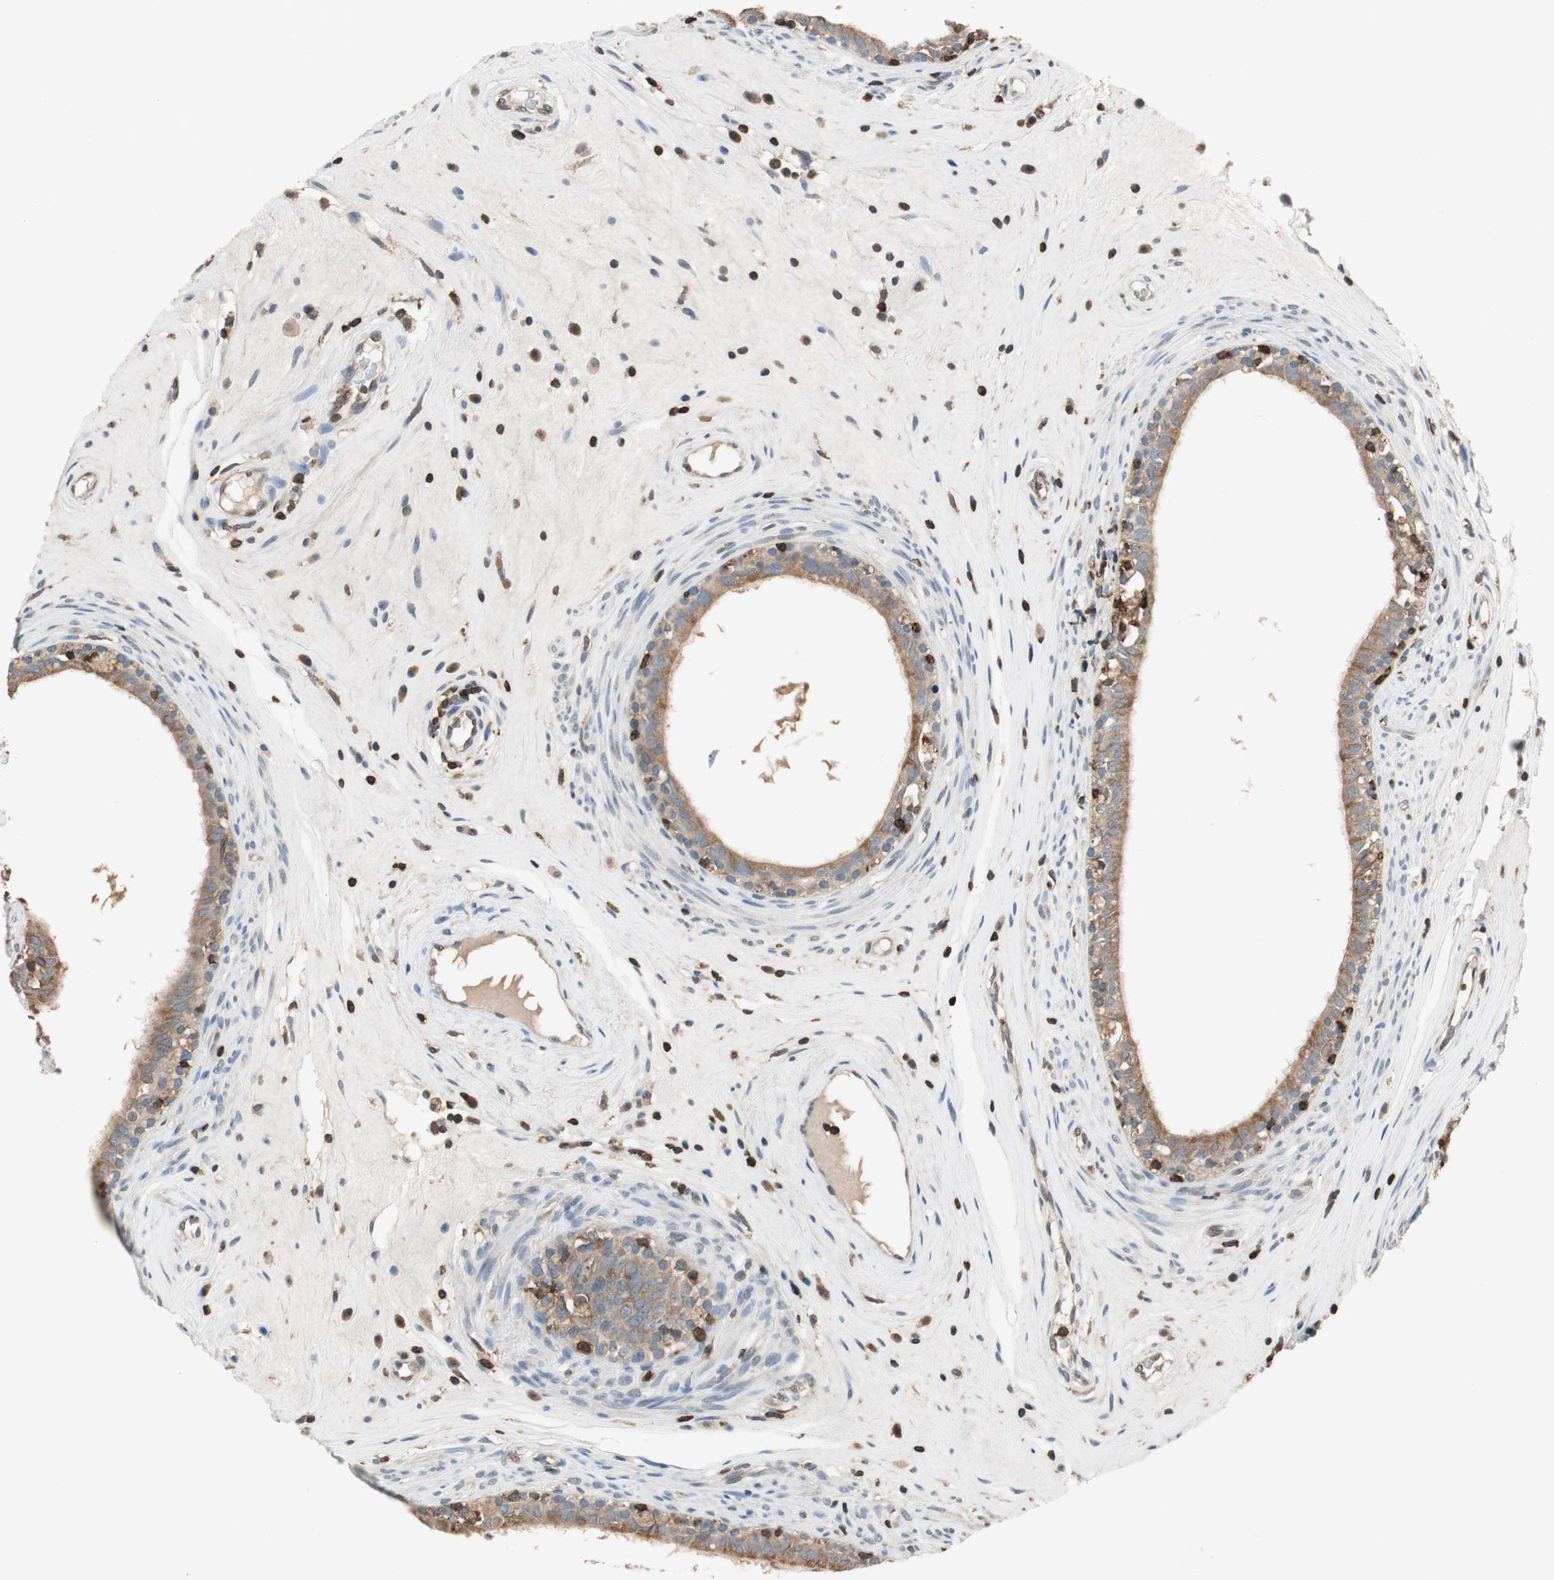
{"staining": {"intensity": "moderate", "quantity": "25%-75%", "location": "cytoplasmic/membranous"}, "tissue": "epididymis", "cell_type": "Glandular cells", "image_type": "normal", "snomed": [{"axis": "morphology", "description": "Normal tissue, NOS"}, {"axis": "topography", "description": "Epididymis"}], "caption": "Immunohistochemistry (IHC) image of benign human epididymis stained for a protein (brown), which displays medium levels of moderate cytoplasmic/membranous staining in about 25%-75% of glandular cells.", "gene": "NFATC2", "patient": {"sex": "male", "age": 68}}